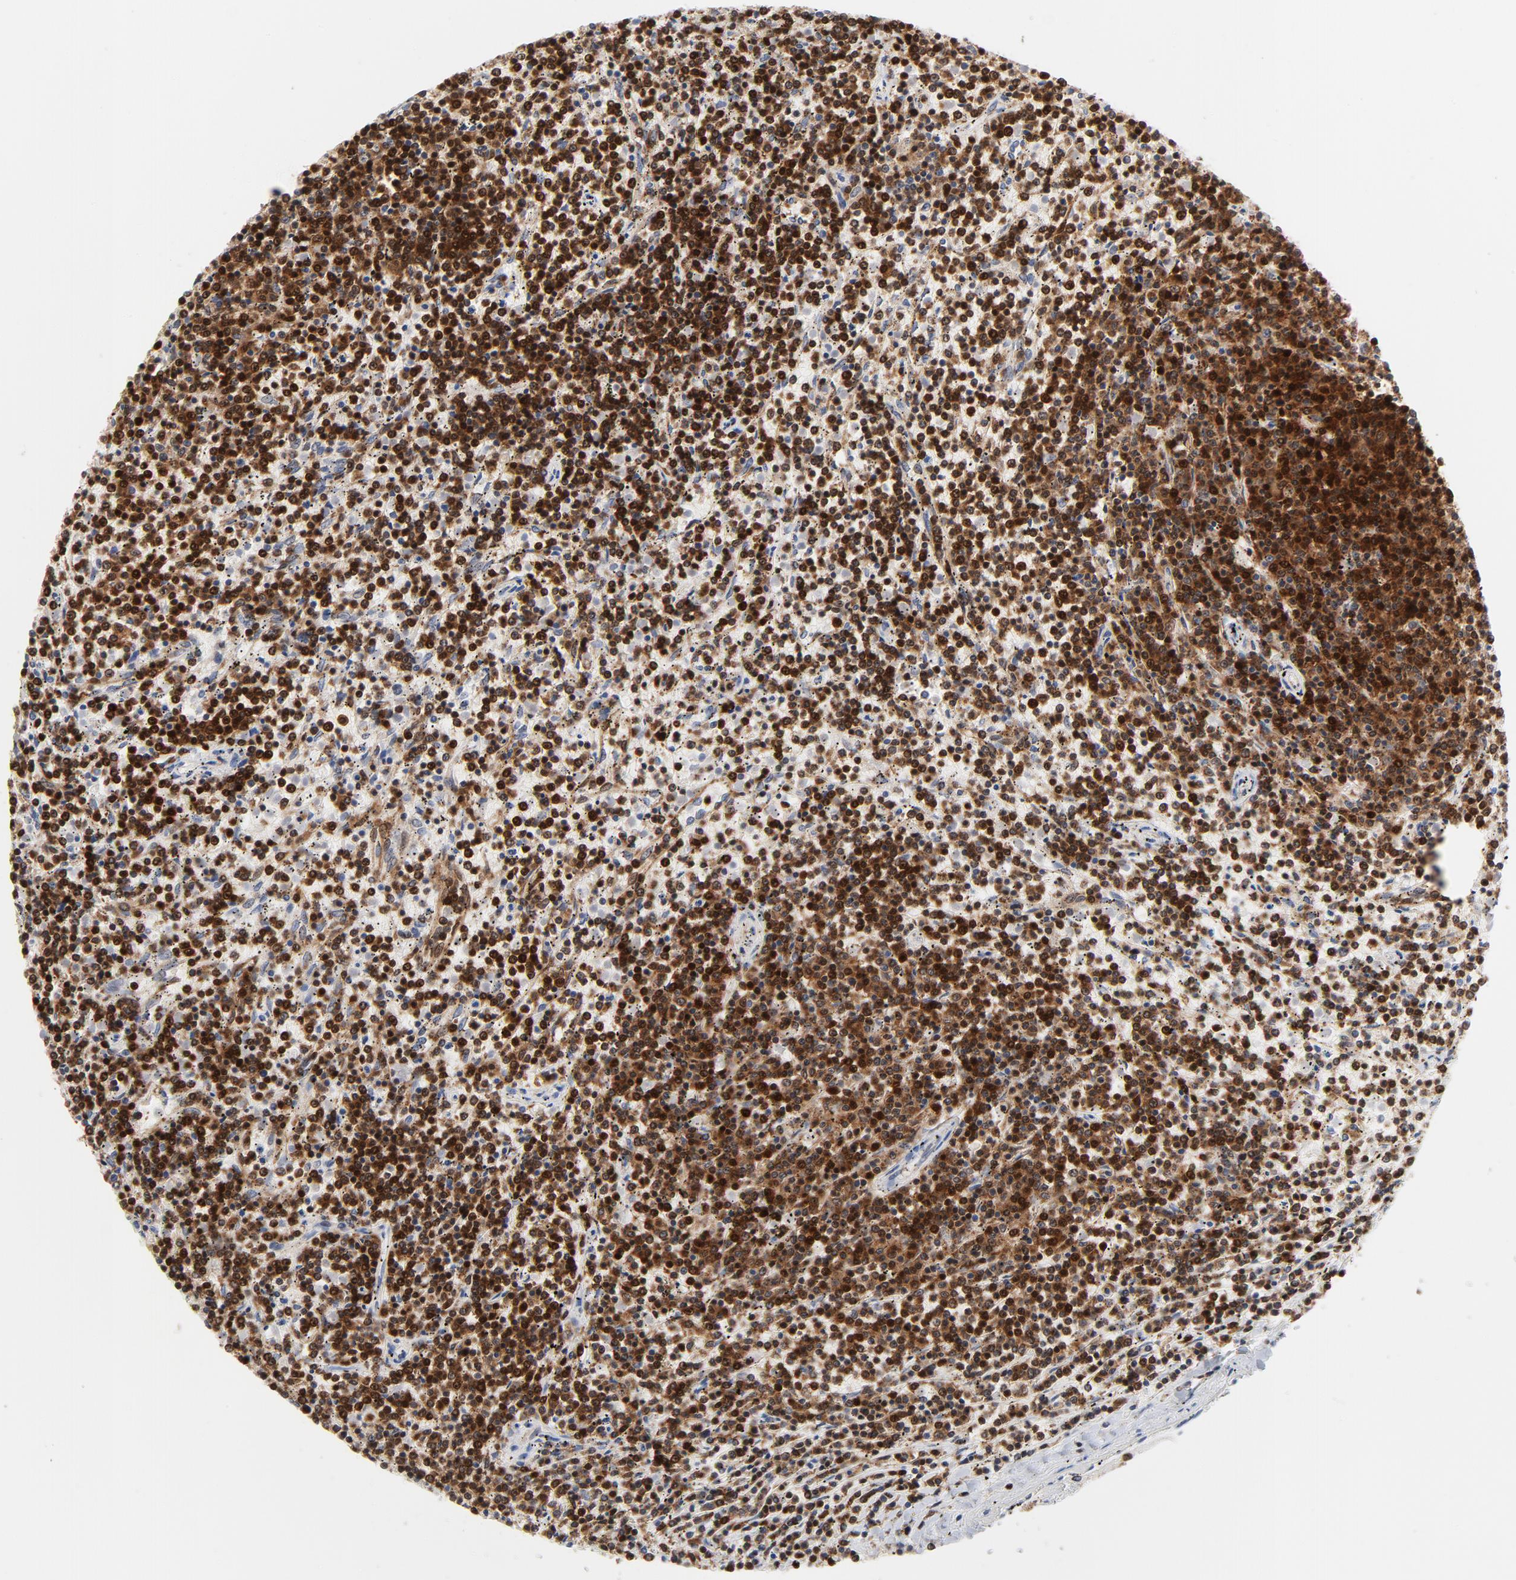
{"staining": {"intensity": "strong", "quantity": ">75%", "location": "cytoplasmic/membranous,nuclear"}, "tissue": "lymphoma", "cell_type": "Tumor cells", "image_type": "cancer", "snomed": [{"axis": "morphology", "description": "Malignant lymphoma, non-Hodgkin's type, Low grade"}, {"axis": "topography", "description": "Spleen"}], "caption": "The histopathology image reveals a brown stain indicating the presence of a protein in the cytoplasmic/membranous and nuclear of tumor cells in lymphoma.", "gene": "DIABLO", "patient": {"sex": "female", "age": 50}}